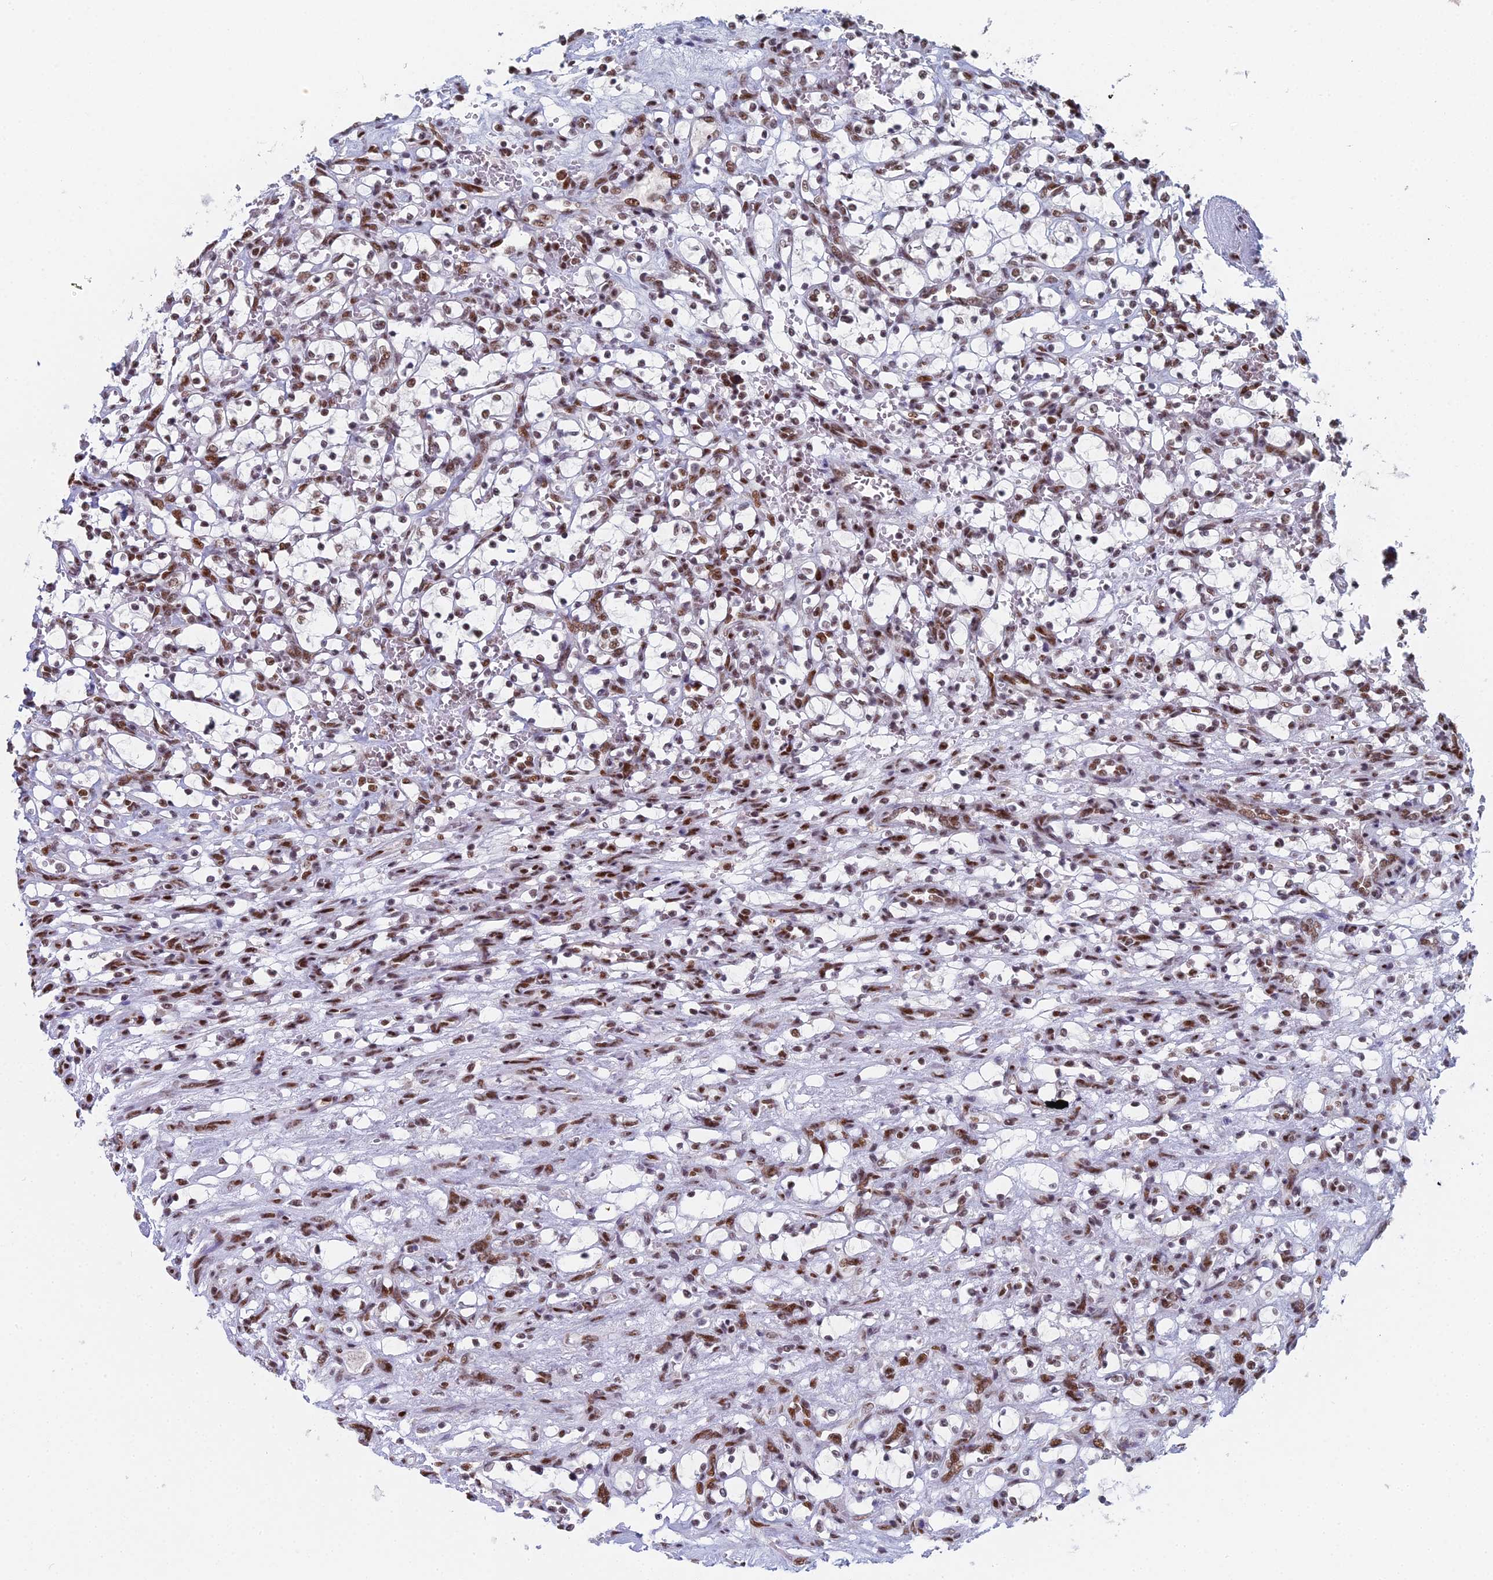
{"staining": {"intensity": "moderate", "quantity": ">75%", "location": "nuclear"}, "tissue": "renal cancer", "cell_type": "Tumor cells", "image_type": "cancer", "snomed": [{"axis": "morphology", "description": "Adenocarcinoma, NOS"}, {"axis": "topography", "description": "Kidney"}], "caption": "Human renal cancer (adenocarcinoma) stained with a brown dye shows moderate nuclear positive expression in about >75% of tumor cells.", "gene": "SF3B3", "patient": {"sex": "female", "age": 69}}